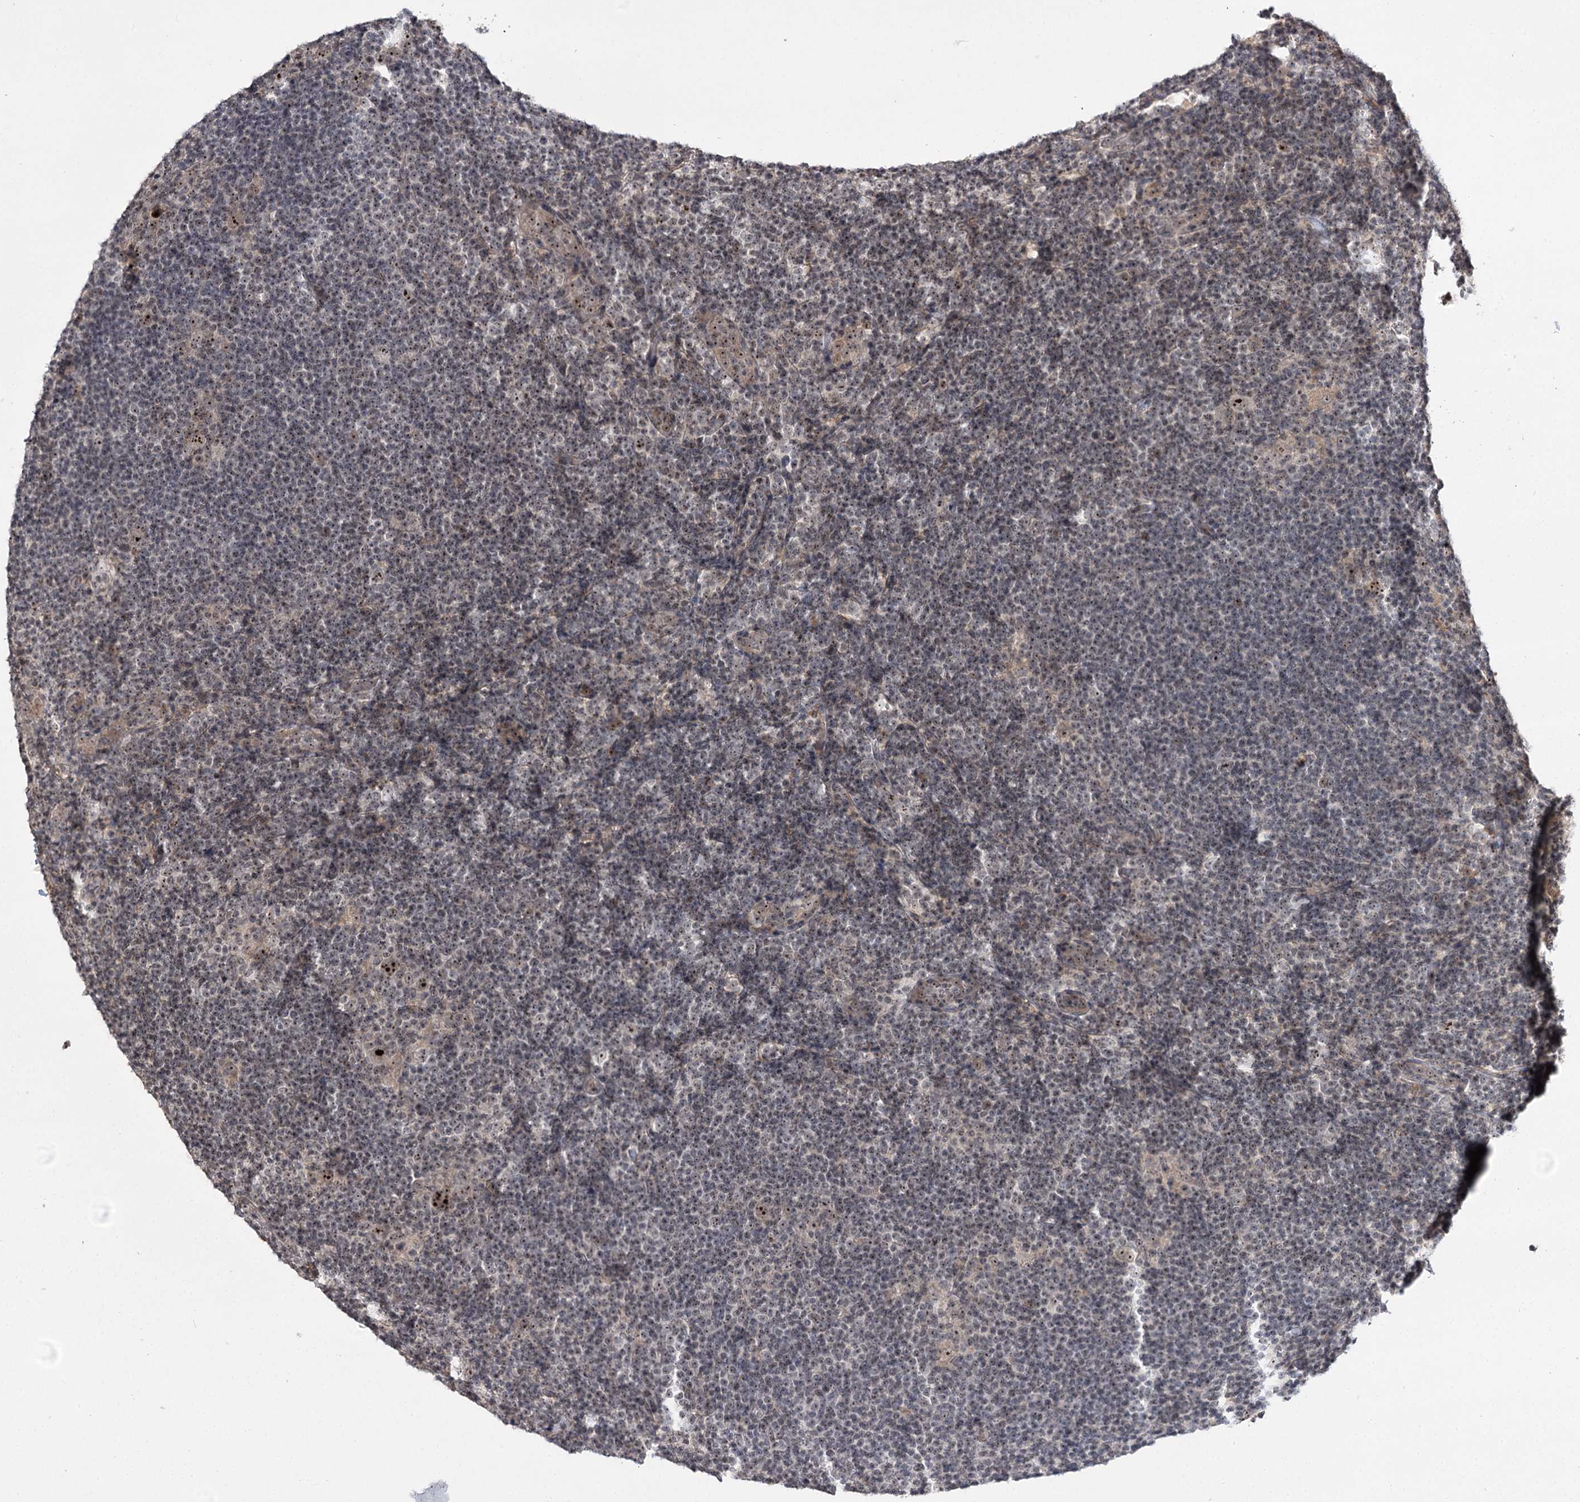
{"staining": {"intensity": "moderate", "quantity": "25%-75%", "location": "nuclear"}, "tissue": "lymphoma", "cell_type": "Tumor cells", "image_type": "cancer", "snomed": [{"axis": "morphology", "description": "Hodgkin's disease, NOS"}, {"axis": "topography", "description": "Lymph node"}], "caption": "DAB immunohistochemical staining of human lymphoma reveals moderate nuclear protein positivity in approximately 25%-75% of tumor cells.", "gene": "CCDC59", "patient": {"sex": "female", "age": 57}}